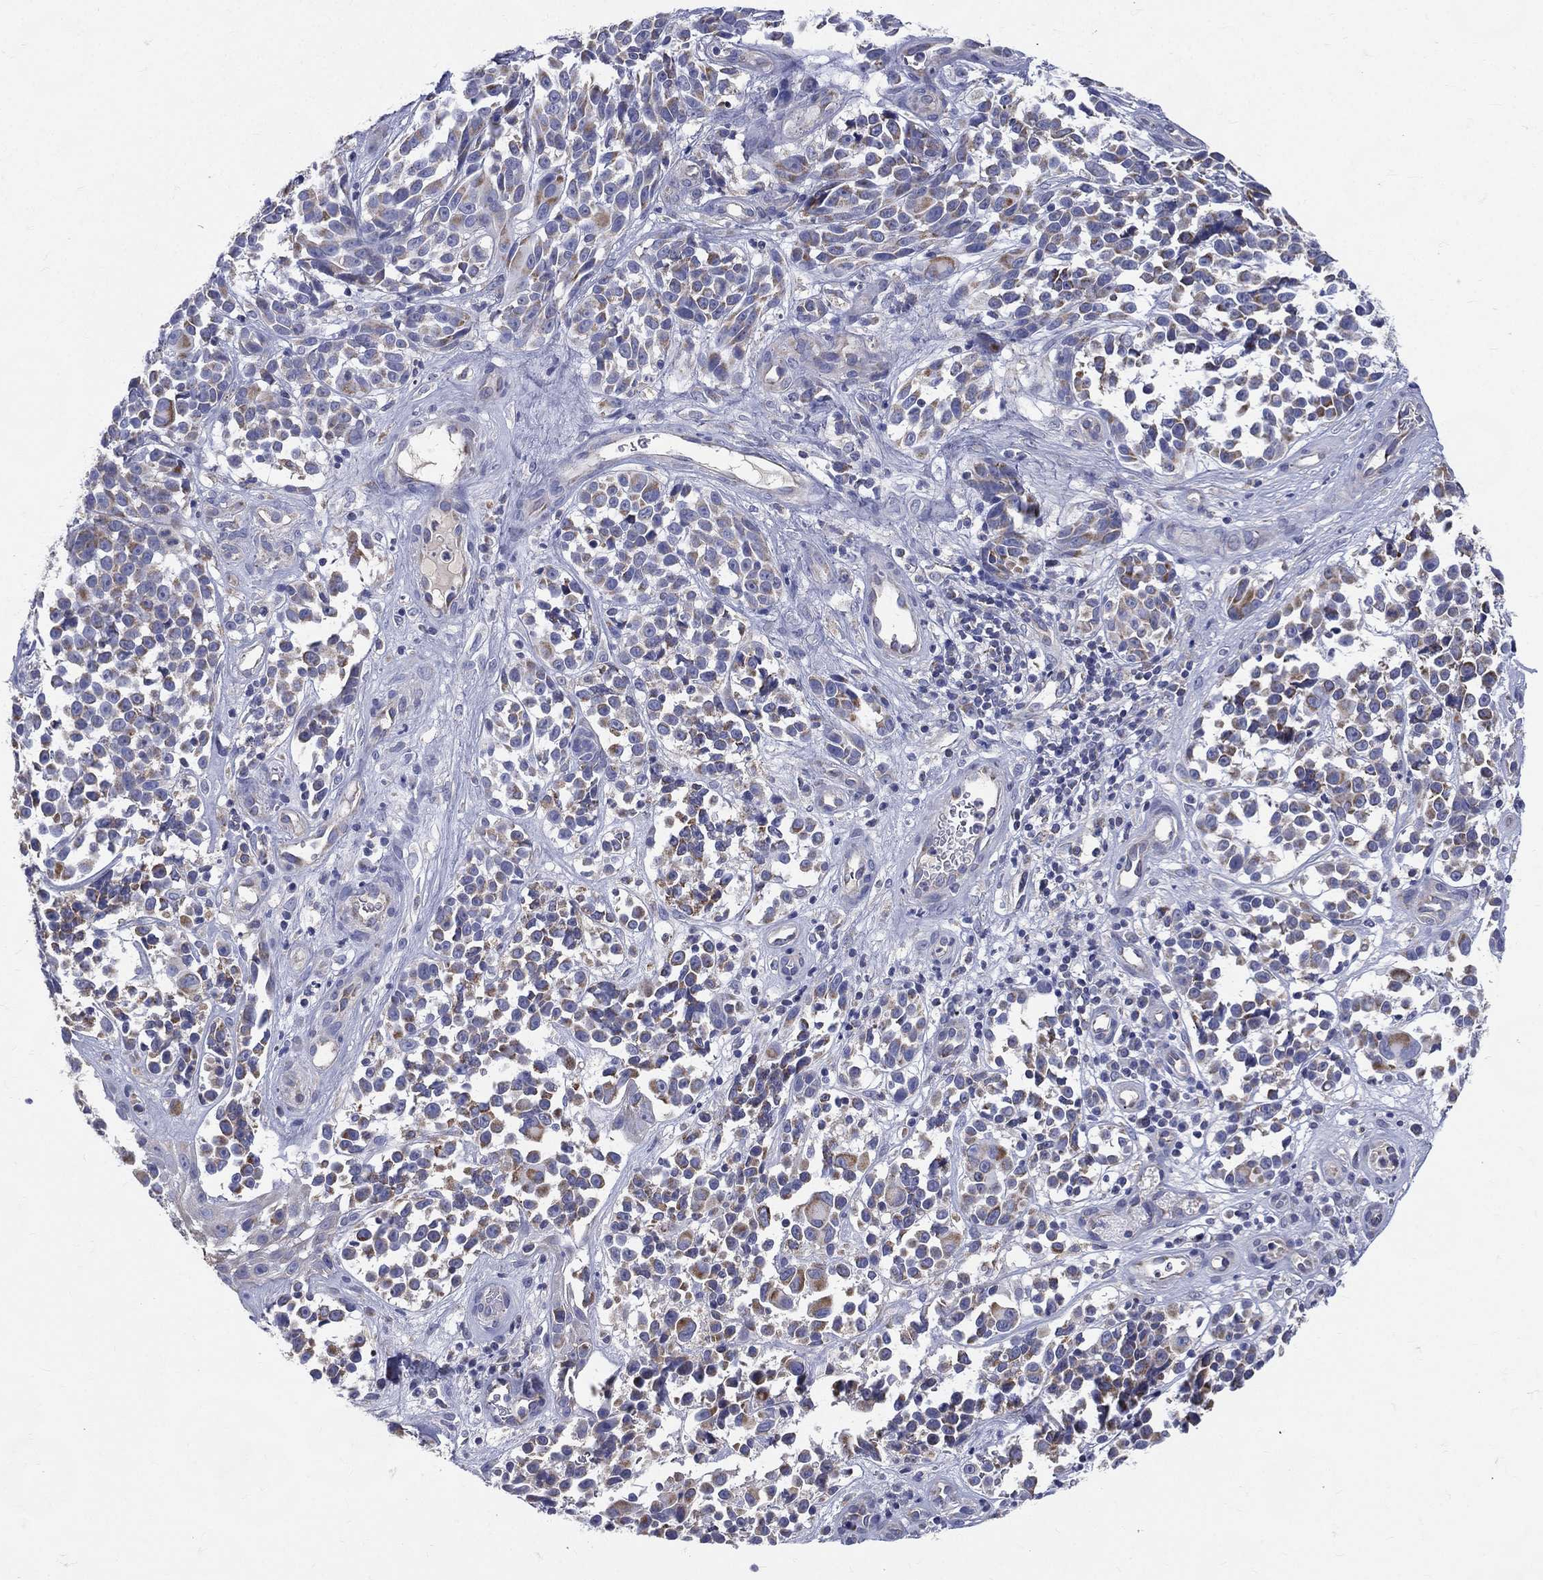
{"staining": {"intensity": "moderate", "quantity": "25%-75%", "location": "cytoplasmic/membranous"}, "tissue": "melanoma", "cell_type": "Tumor cells", "image_type": "cancer", "snomed": [{"axis": "morphology", "description": "Malignant melanoma, NOS"}, {"axis": "topography", "description": "Skin"}], "caption": "This is a photomicrograph of immunohistochemistry staining of malignant melanoma, which shows moderate expression in the cytoplasmic/membranous of tumor cells.", "gene": "PWWP3A", "patient": {"sex": "female", "age": 88}}